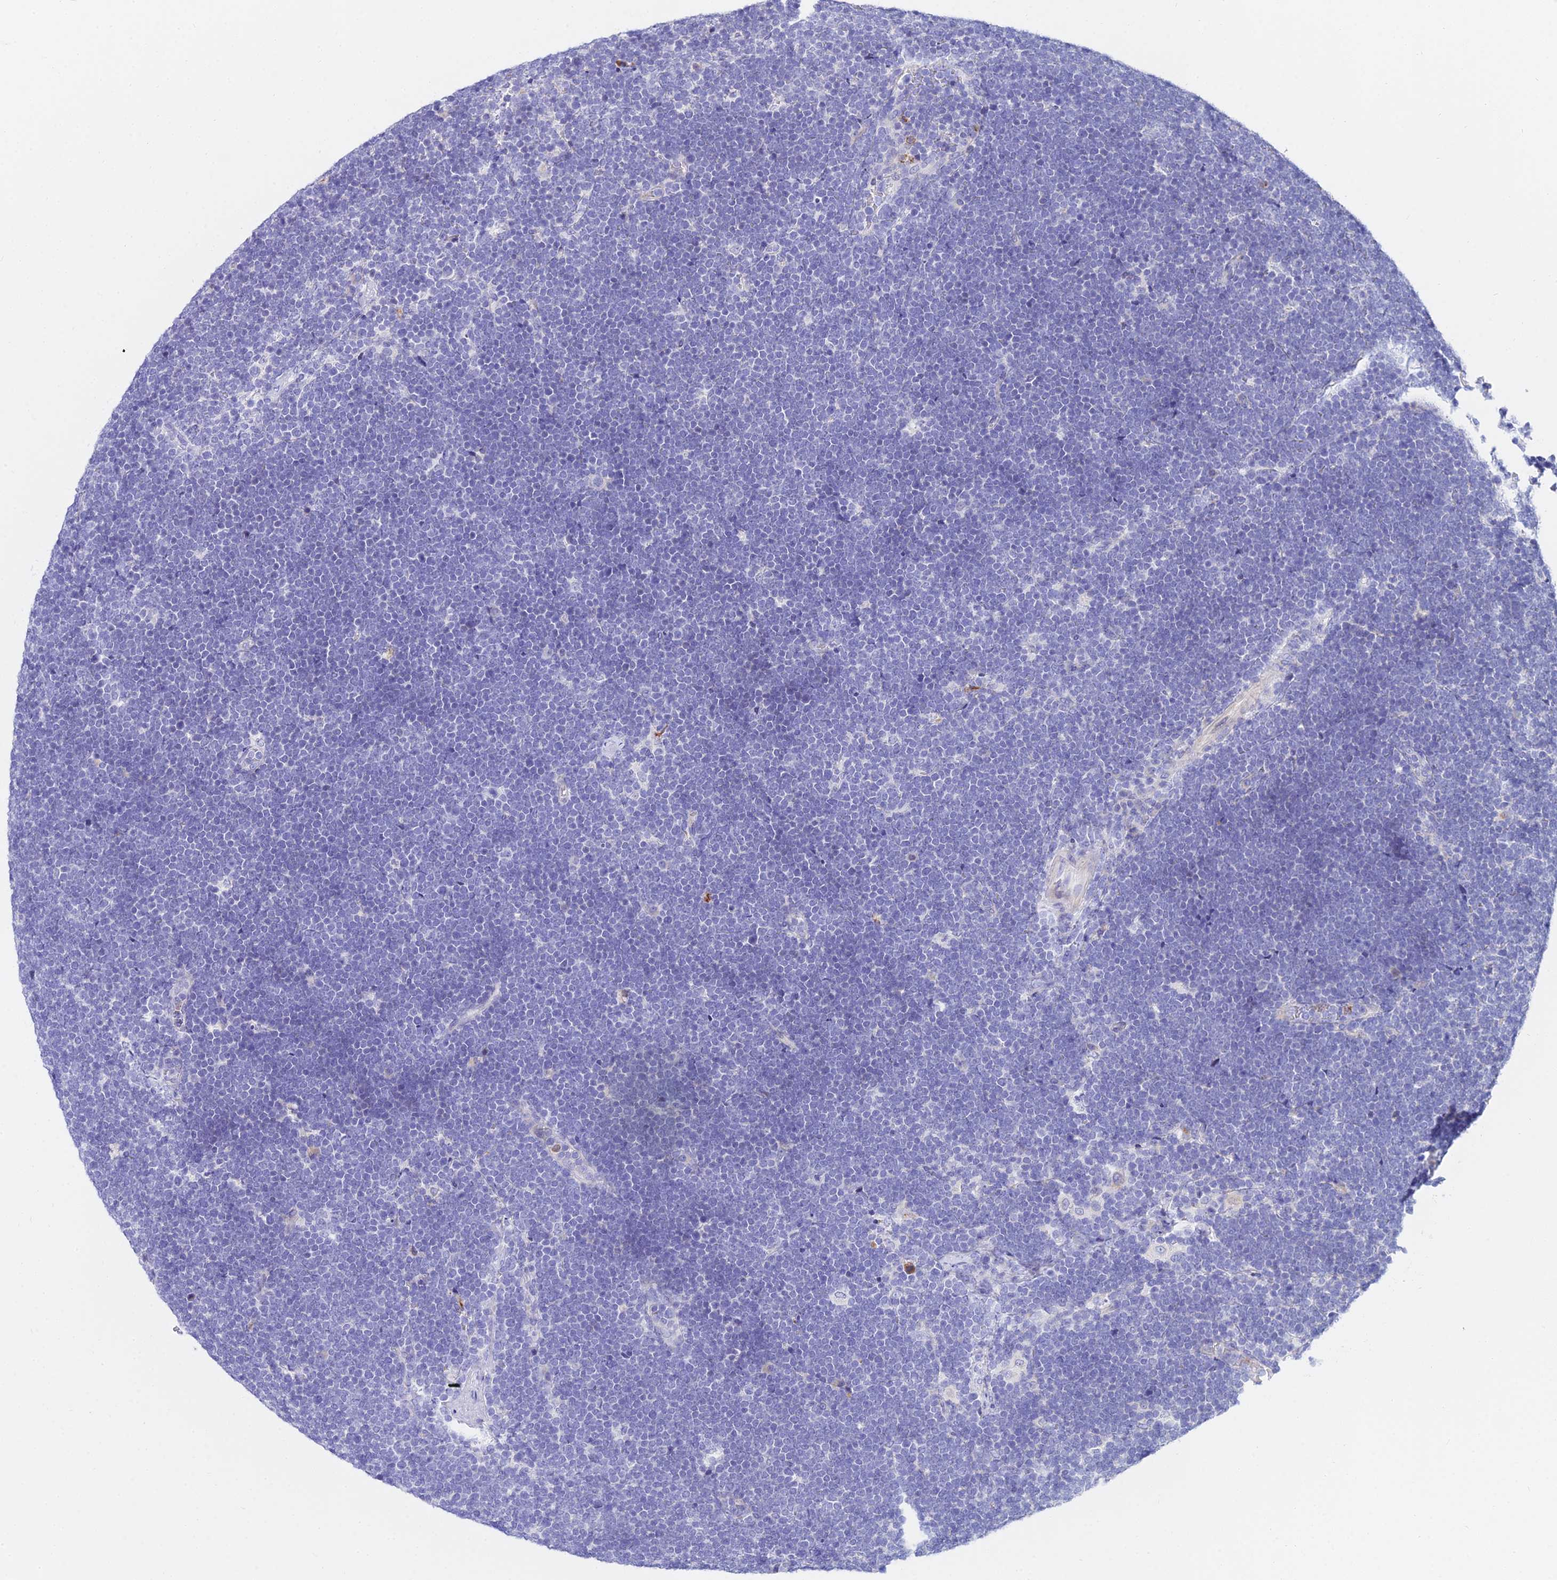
{"staining": {"intensity": "negative", "quantity": "none", "location": "none"}, "tissue": "lymphoma", "cell_type": "Tumor cells", "image_type": "cancer", "snomed": [{"axis": "morphology", "description": "Malignant lymphoma, non-Hodgkin's type, High grade"}, {"axis": "topography", "description": "Lymph node"}], "caption": "Lymphoma was stained to show a protein in brown. There is no significant expression in tumor cells. Brightfield microscopy of immunohistochemistry (IHC) stained with DAB (brown) and hematoxylin (blue), captured at high magnification.", "gene": "VWC2L", "patient": {"sex": "male", "age": 13}}